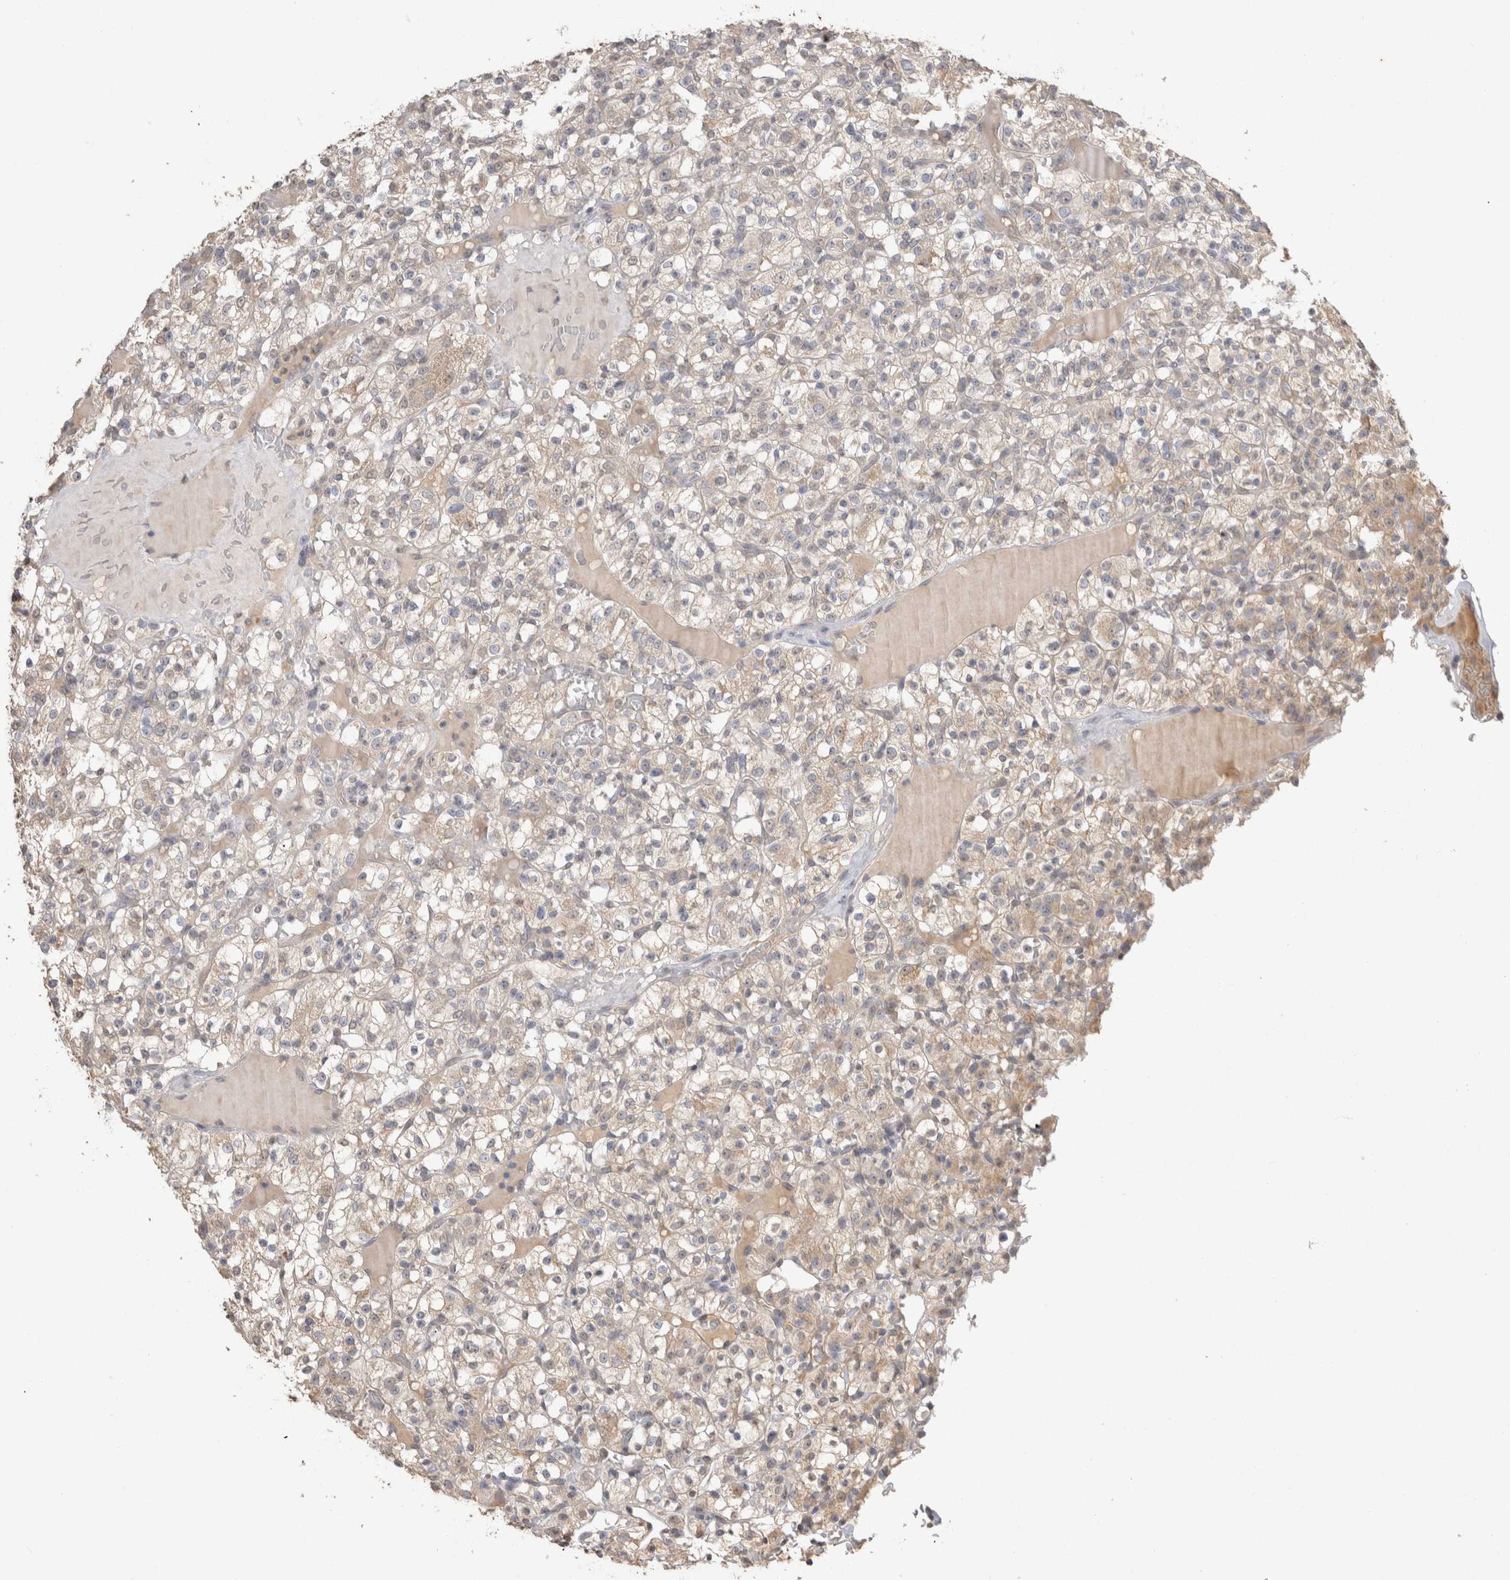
{"staining": {"intensity": "weak", "quantity": "<25%", "location": "cytoplasmic/membranous"}, "tissue": "renal cancer", "cell_type": "Tumor cells", "image_type": "cancer", "snomed": [{"axis": "morphology", "description": "Normal tissue, NOS"}, {"axis": "morphology", "description": "Adenocarcinoma, NOS"}, {"axis": "topography", "description": "Kidney"}], "caption": "Human renal adenocarcinoma stained for a protein using immunohistochemistry (IHC) shows no staining in tumor cells.", "gene": "NAALADL2", "patient": {"sex": "female", "age": 72}}